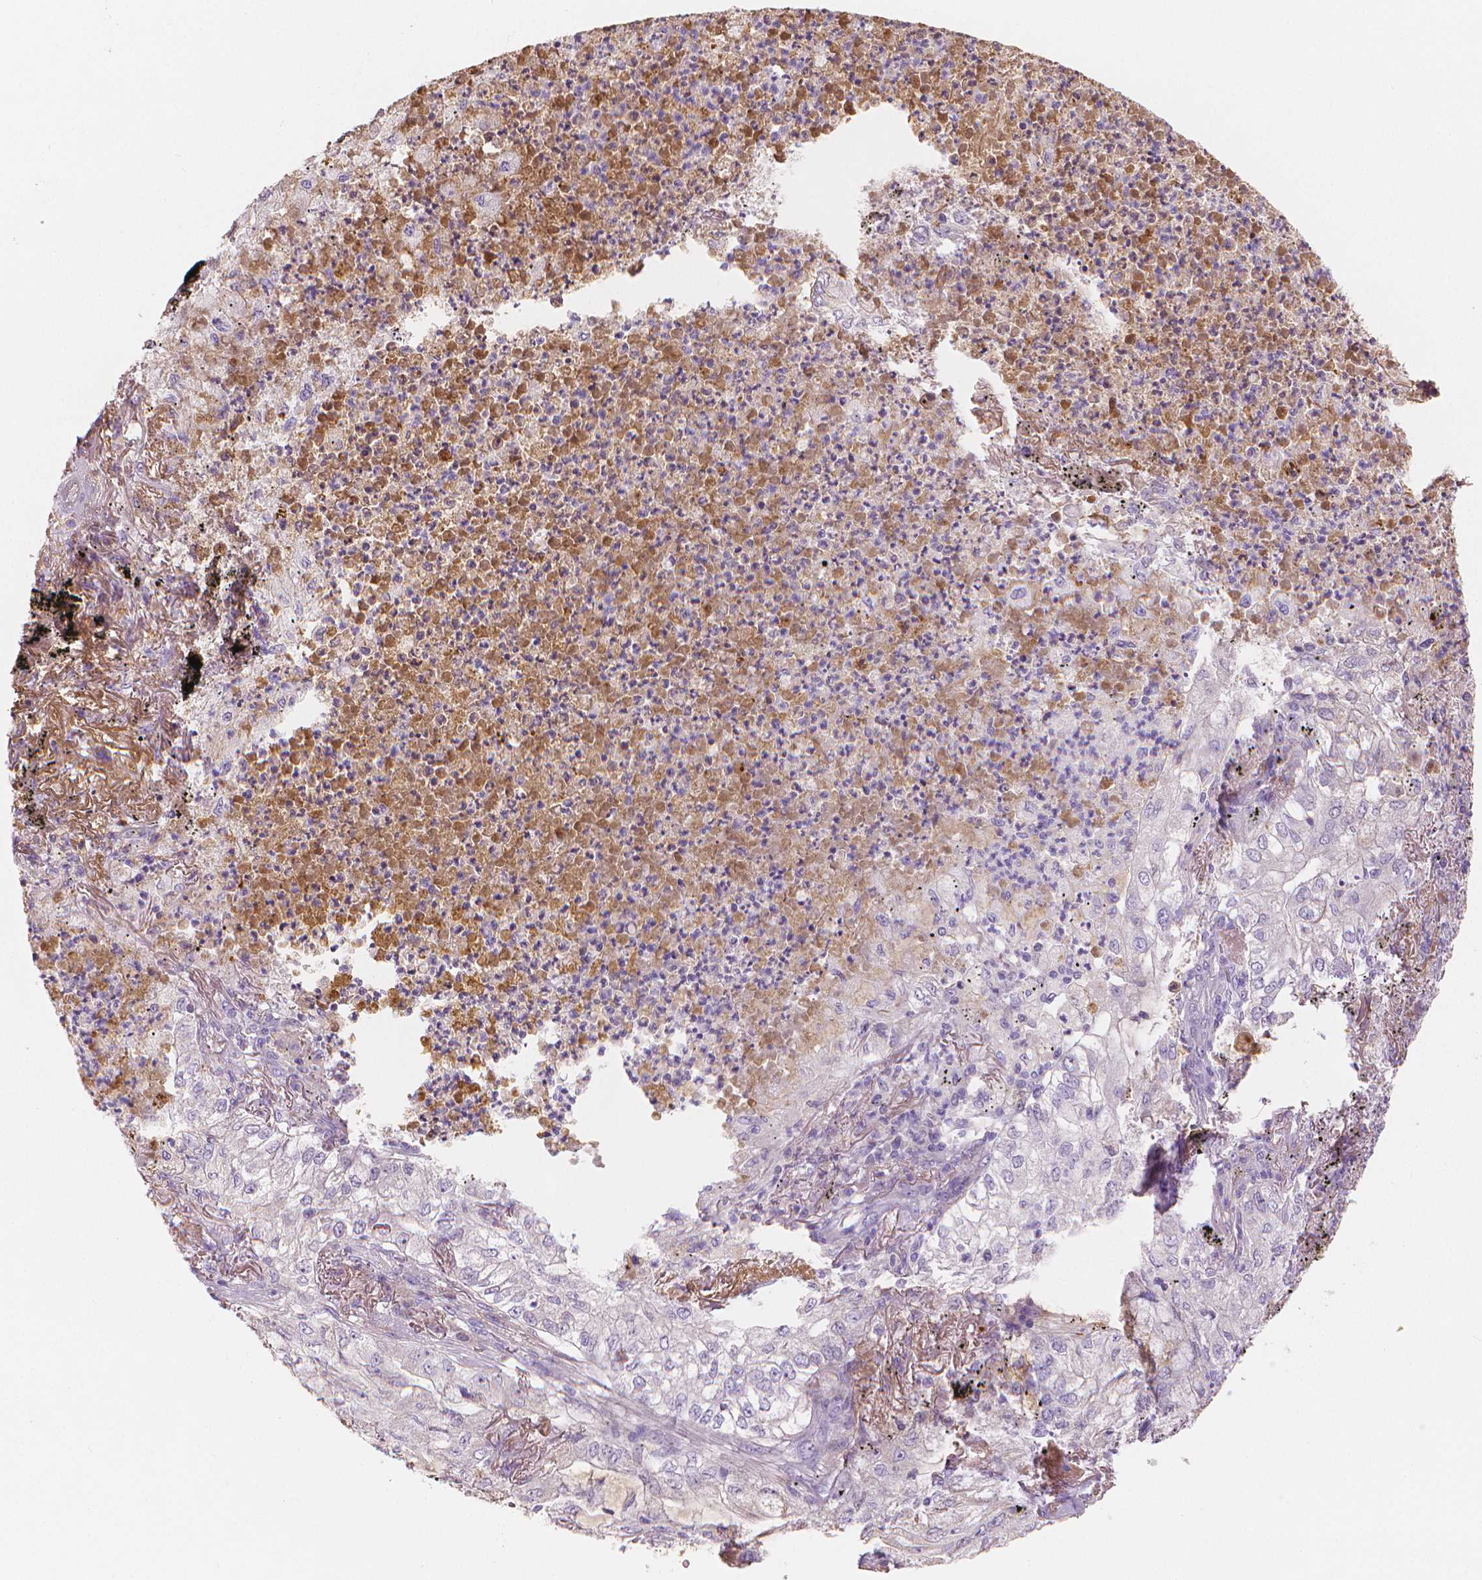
{"staining": {"intensity": "negative", "quantity": "none", "location": "none"}, "tissue": "lung cancer", "cell_type": "Tumor cells", "image_type": "cancer", "snomed": [{"axis": "morphology", "description": "Adenocarcinoma, NOS"}, {"axis": "topography", "description": "Lung"}], "caption": "The image exhibits no significant positivity in tumor cells of lung cancer.", "gene": "APOA4", "patient": {"sex": "female", "age": 73}}